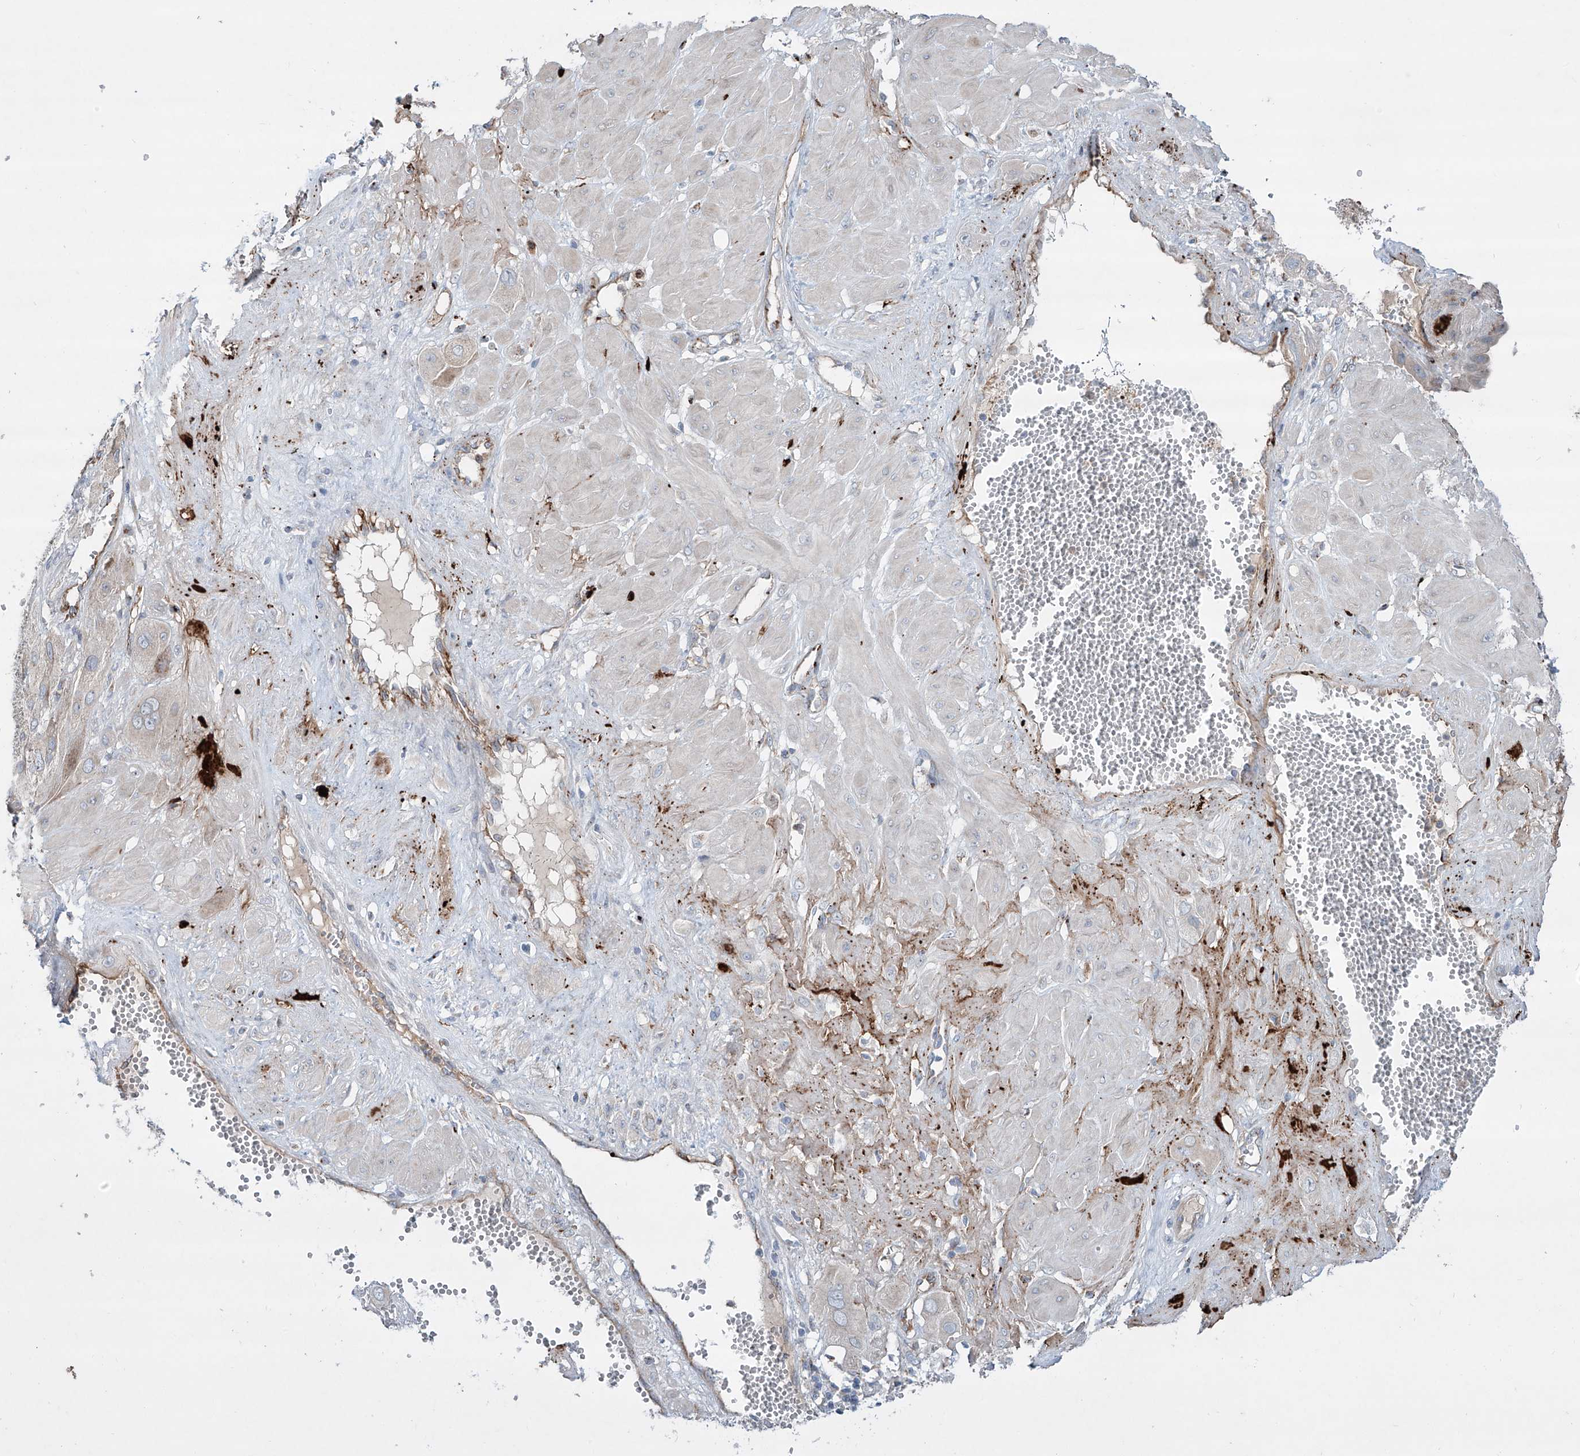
{"staining": {"intensity": "moderate", "quantity": "<25%", "location": "cytoplasmic/membranous"}, "tissue": "cervical cancer", "cell_type": "Tumor cells", "image_type": "cancer", "snomed": [{"axis": "morphology", "description": "Squamous cell carcinoma, NOS"}, {"axis": "topography", "description": "Cervix"}], "caption": "Protein expression by IHC displays moderate cytoplasmic/membranous positivity in approximately <25% of tumor cells in cervical cancer (squamous cell carcinoma).", "gene": "CDH5", "patient": {"sex": "female", "age": 34}}